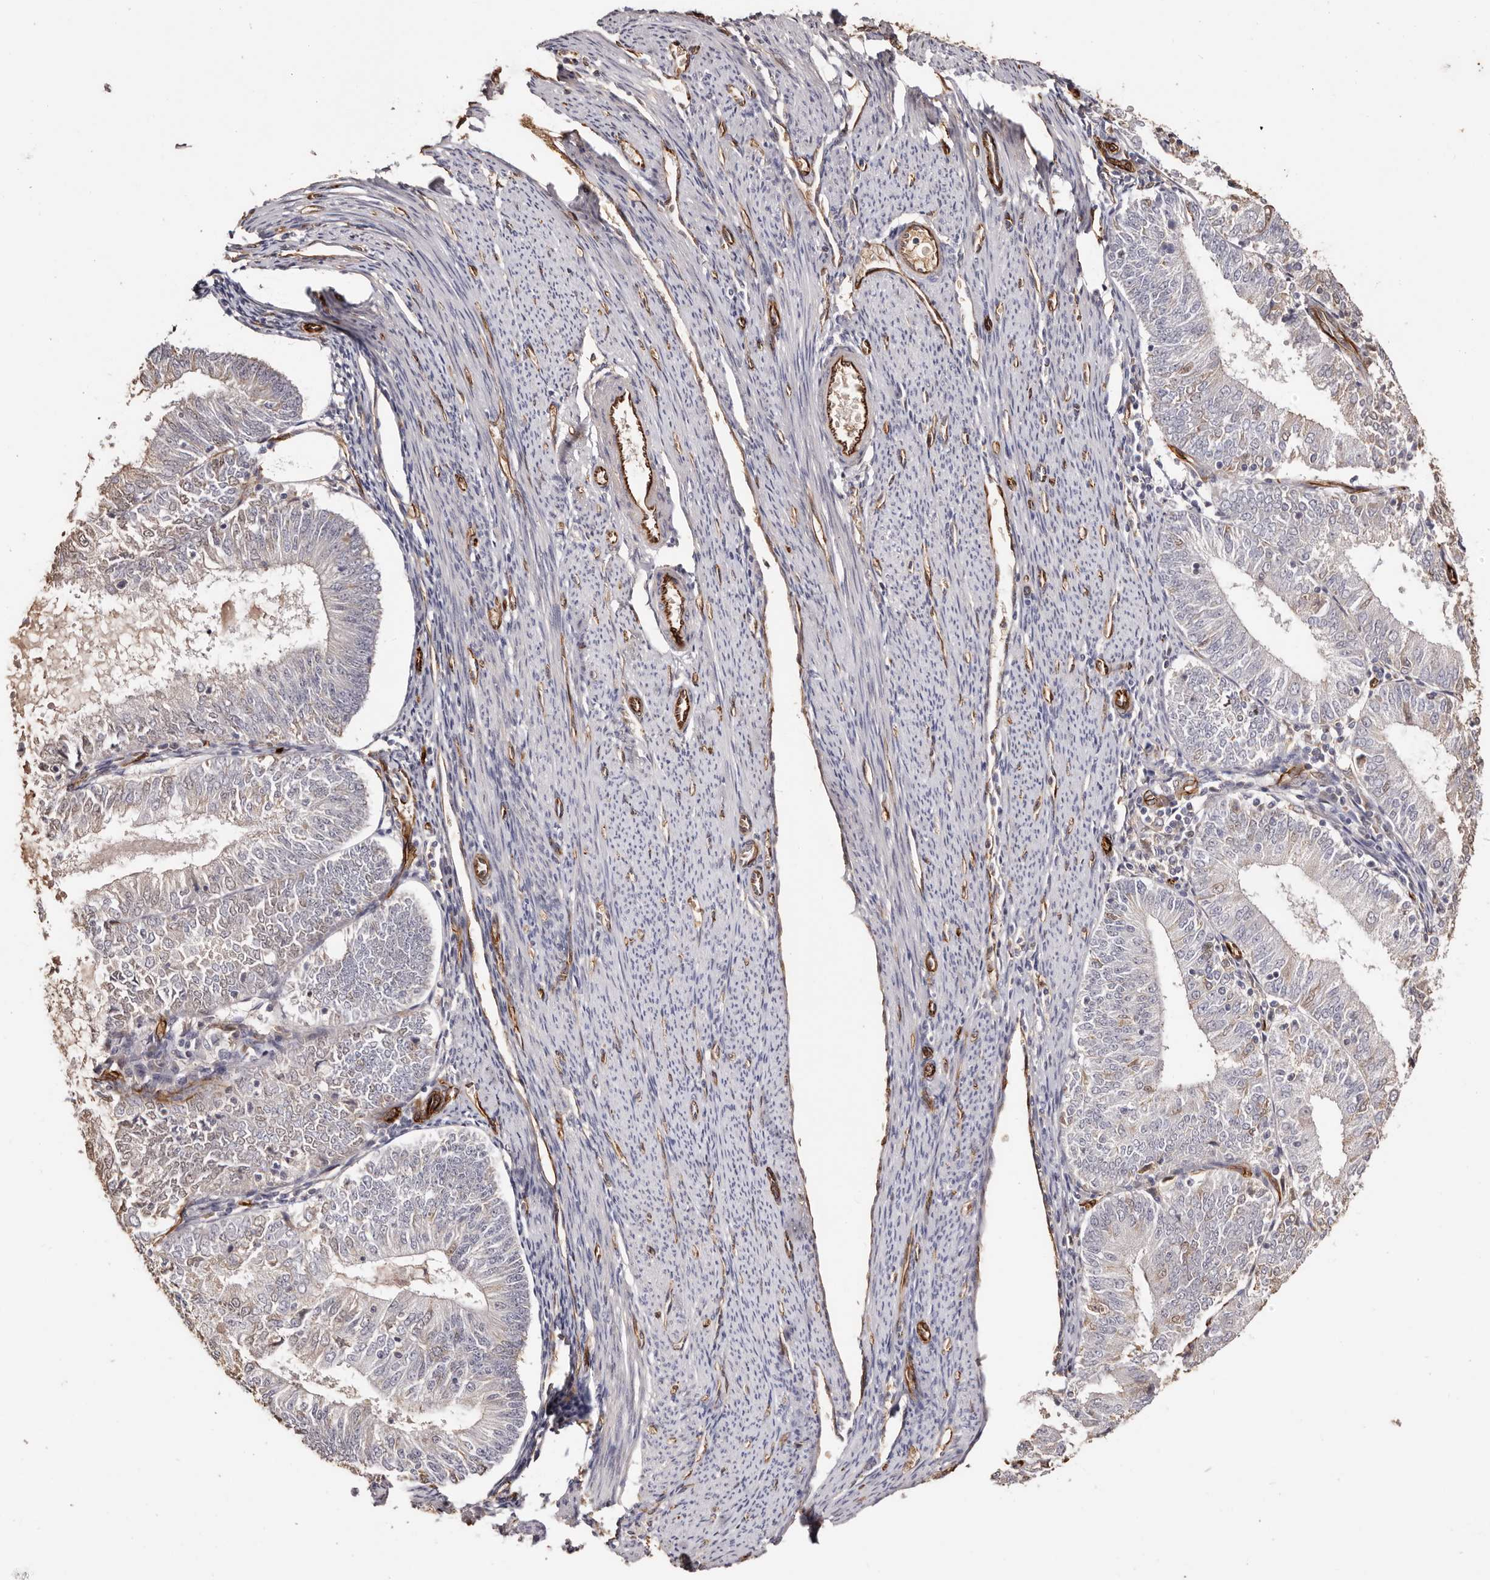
{"staining": {"intensity": "negative", "quantity": "none", "location": "none"}, "tissue": "endometrial cancer", "cell_type": "Tumor cells", "image_type": "cancer", "snomed": [{"axis": "morphology", "description": "Adenocarcinoma, NOS"}, {"axis": "topography", "description": "Endometrium"}], "caption": "Micrograph shows no protein staining in tumor cells of endometrial cancer (adenocarcinoma) tissue.", "gene": "ZNF557", "patient": {"sex": "female", "age": 57}}